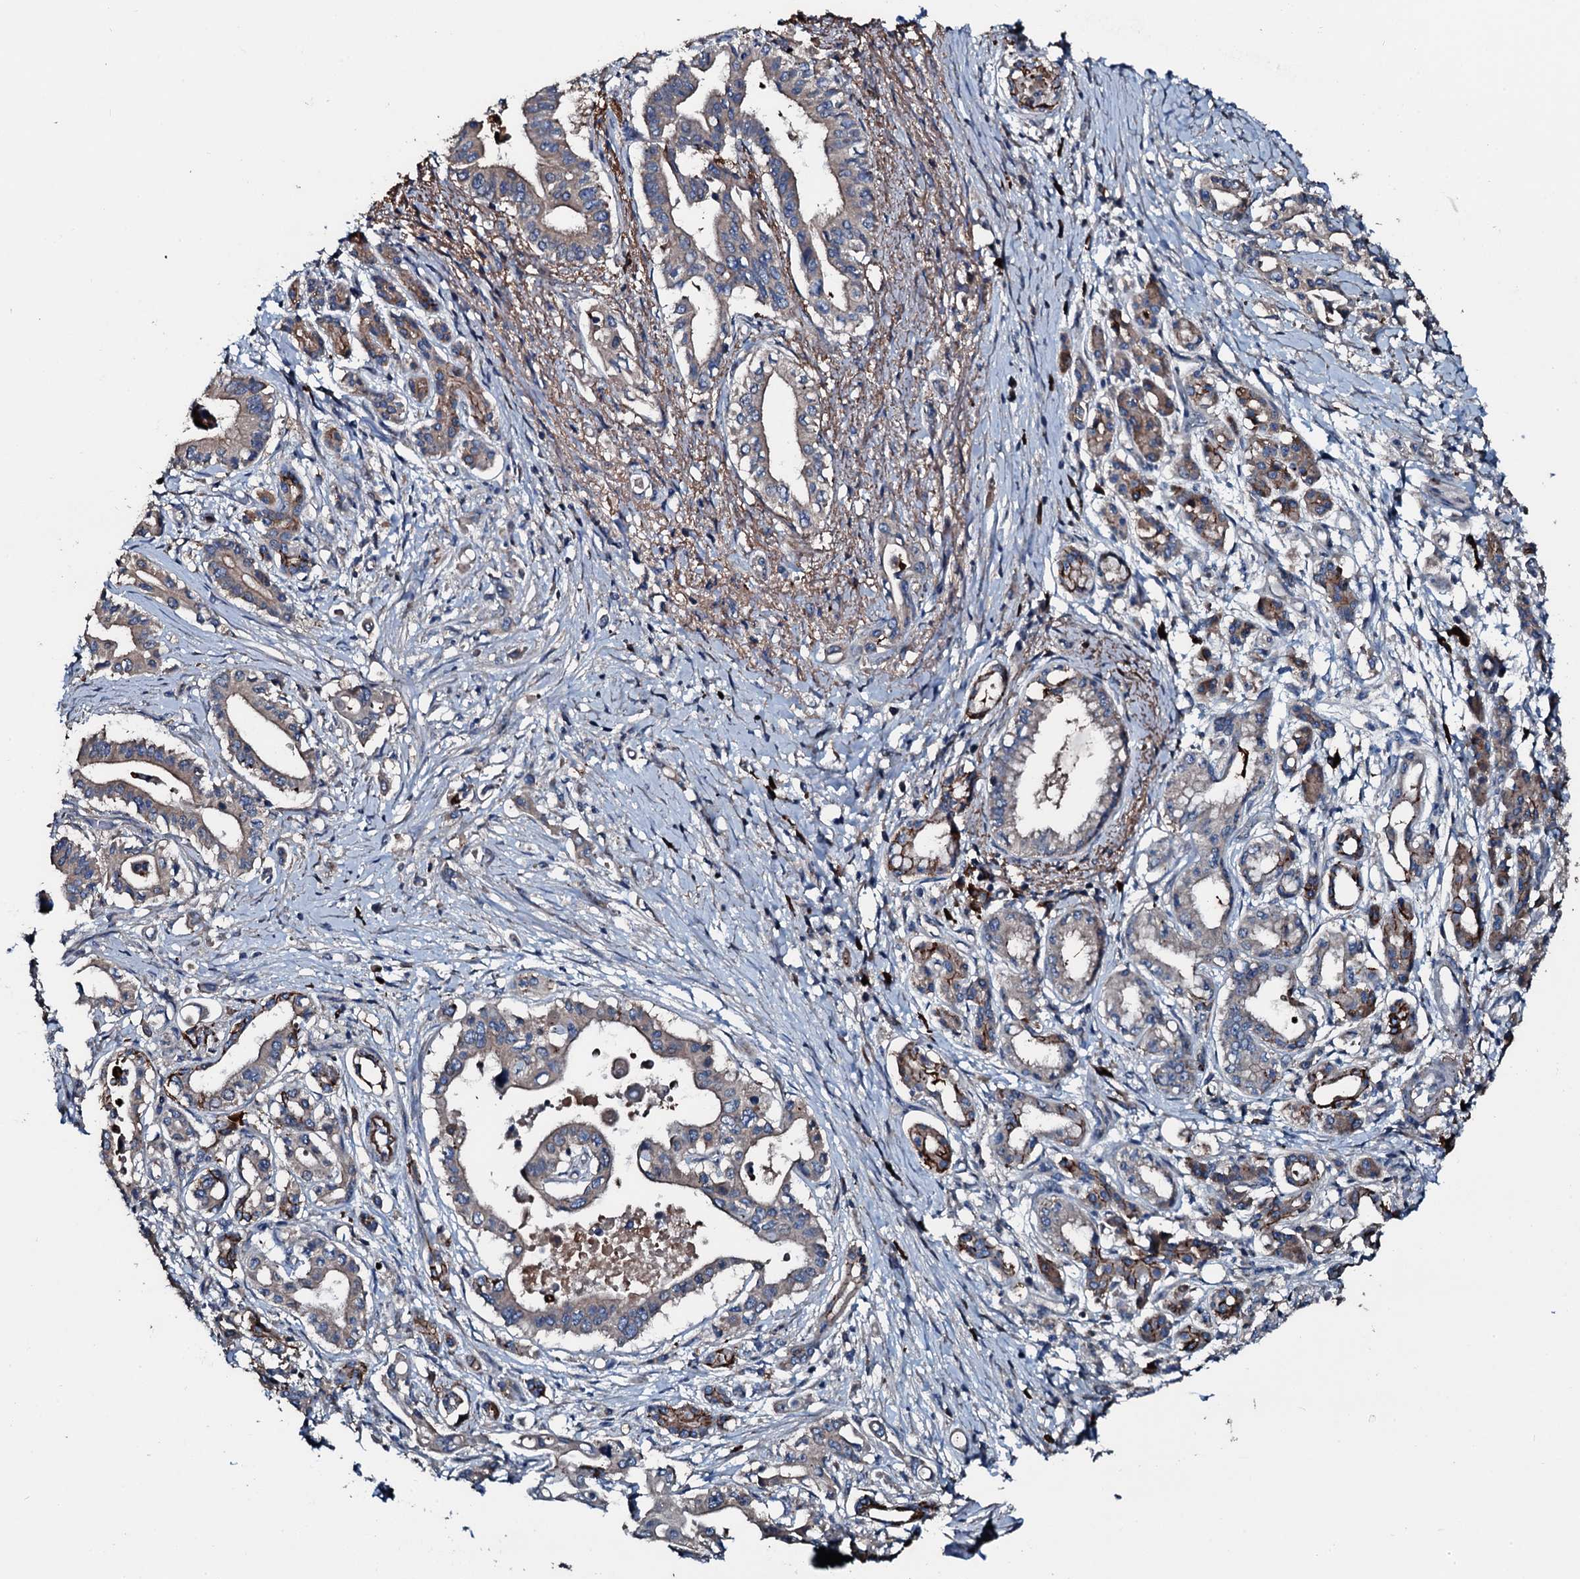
{"staining": {"intensity": "weak", "quantity": "25%-75%", "location": "cytoplasmic/membranous"}, "tissue": "pancreatic cancer", "cell_type": "Tumor cells", "image_type": "cancer", "snomed": [{"axis": "morphology", "description": "Adenocarcinoma, NOS"}, {"axis": "topography", "description": "Pancreas"}], "caption": "Protein positivity by immunohistochemistry reveals weak cytoplasmic/membranous expression in approximately 25%-75% of tumor cells in pancreatic cancer (adenocarcinoma). (brown staining indicates protein expression, while blue staining denotes nuclei).", "gene": "AARS1", "patient": {"sex": "female", "age": 77}}